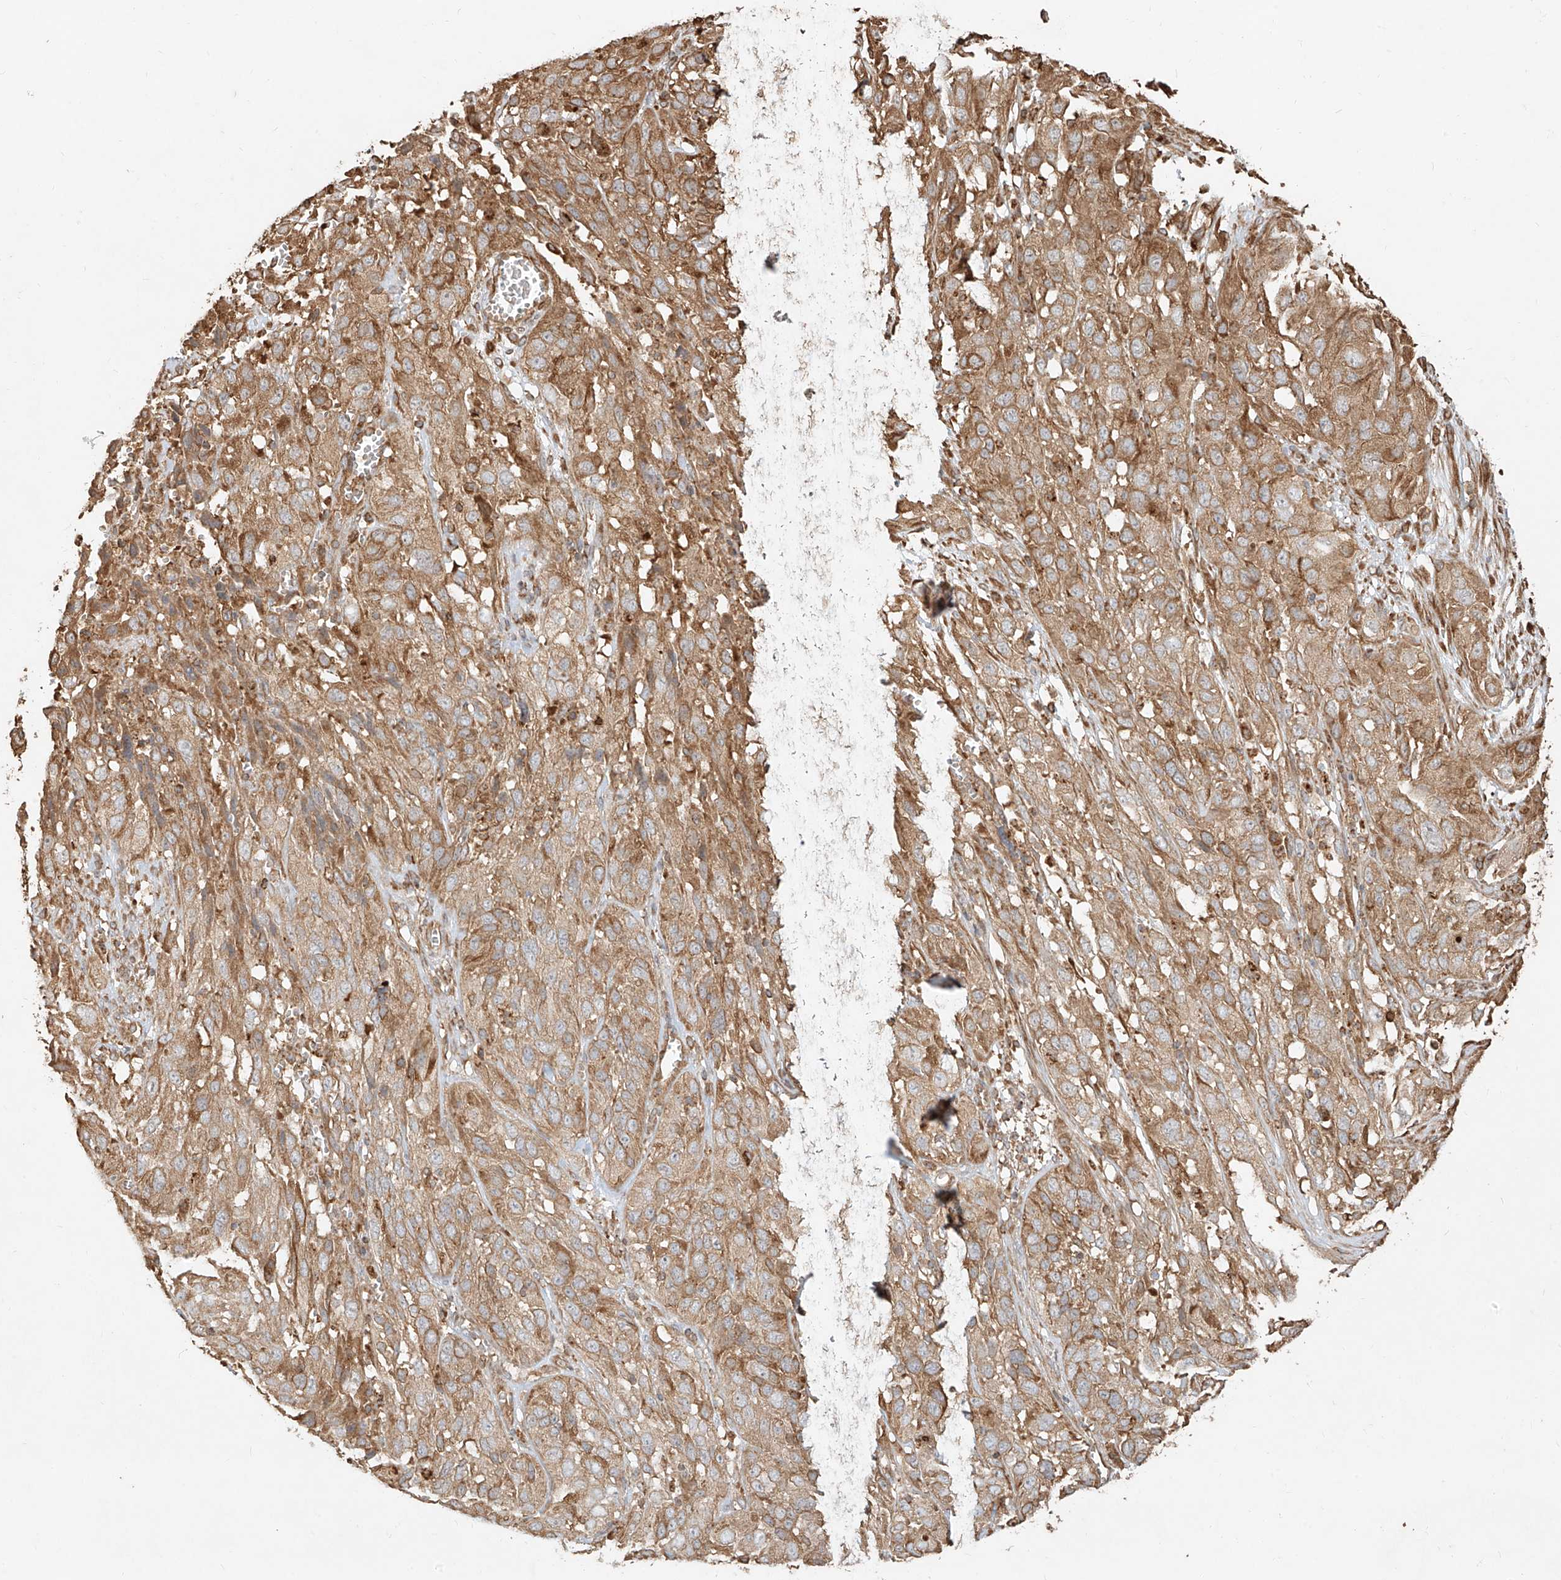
{"staining": {"intensity": "moderate", "quantity": ">75%", "location": "cytoplasmic/membranous"}, "tissue": "cervical cancer", "cell_type": "Tumor cells", "image_type": "cancer", "snomed": [{"axis": "morphology", "description": "Squamous cell carcinoma, NOS"}, {"axis": "topography", "description": "Cervix"}], "caption": "Immunohistochemical staining of human squamous cell carcinoma (cervical) exhibits medium levels of moderate cytoplasmic/membranous expression in approximately >75% of tumor cells.", "gene": "EFNB1", "patient": {"sex": "female", "age": 32}}